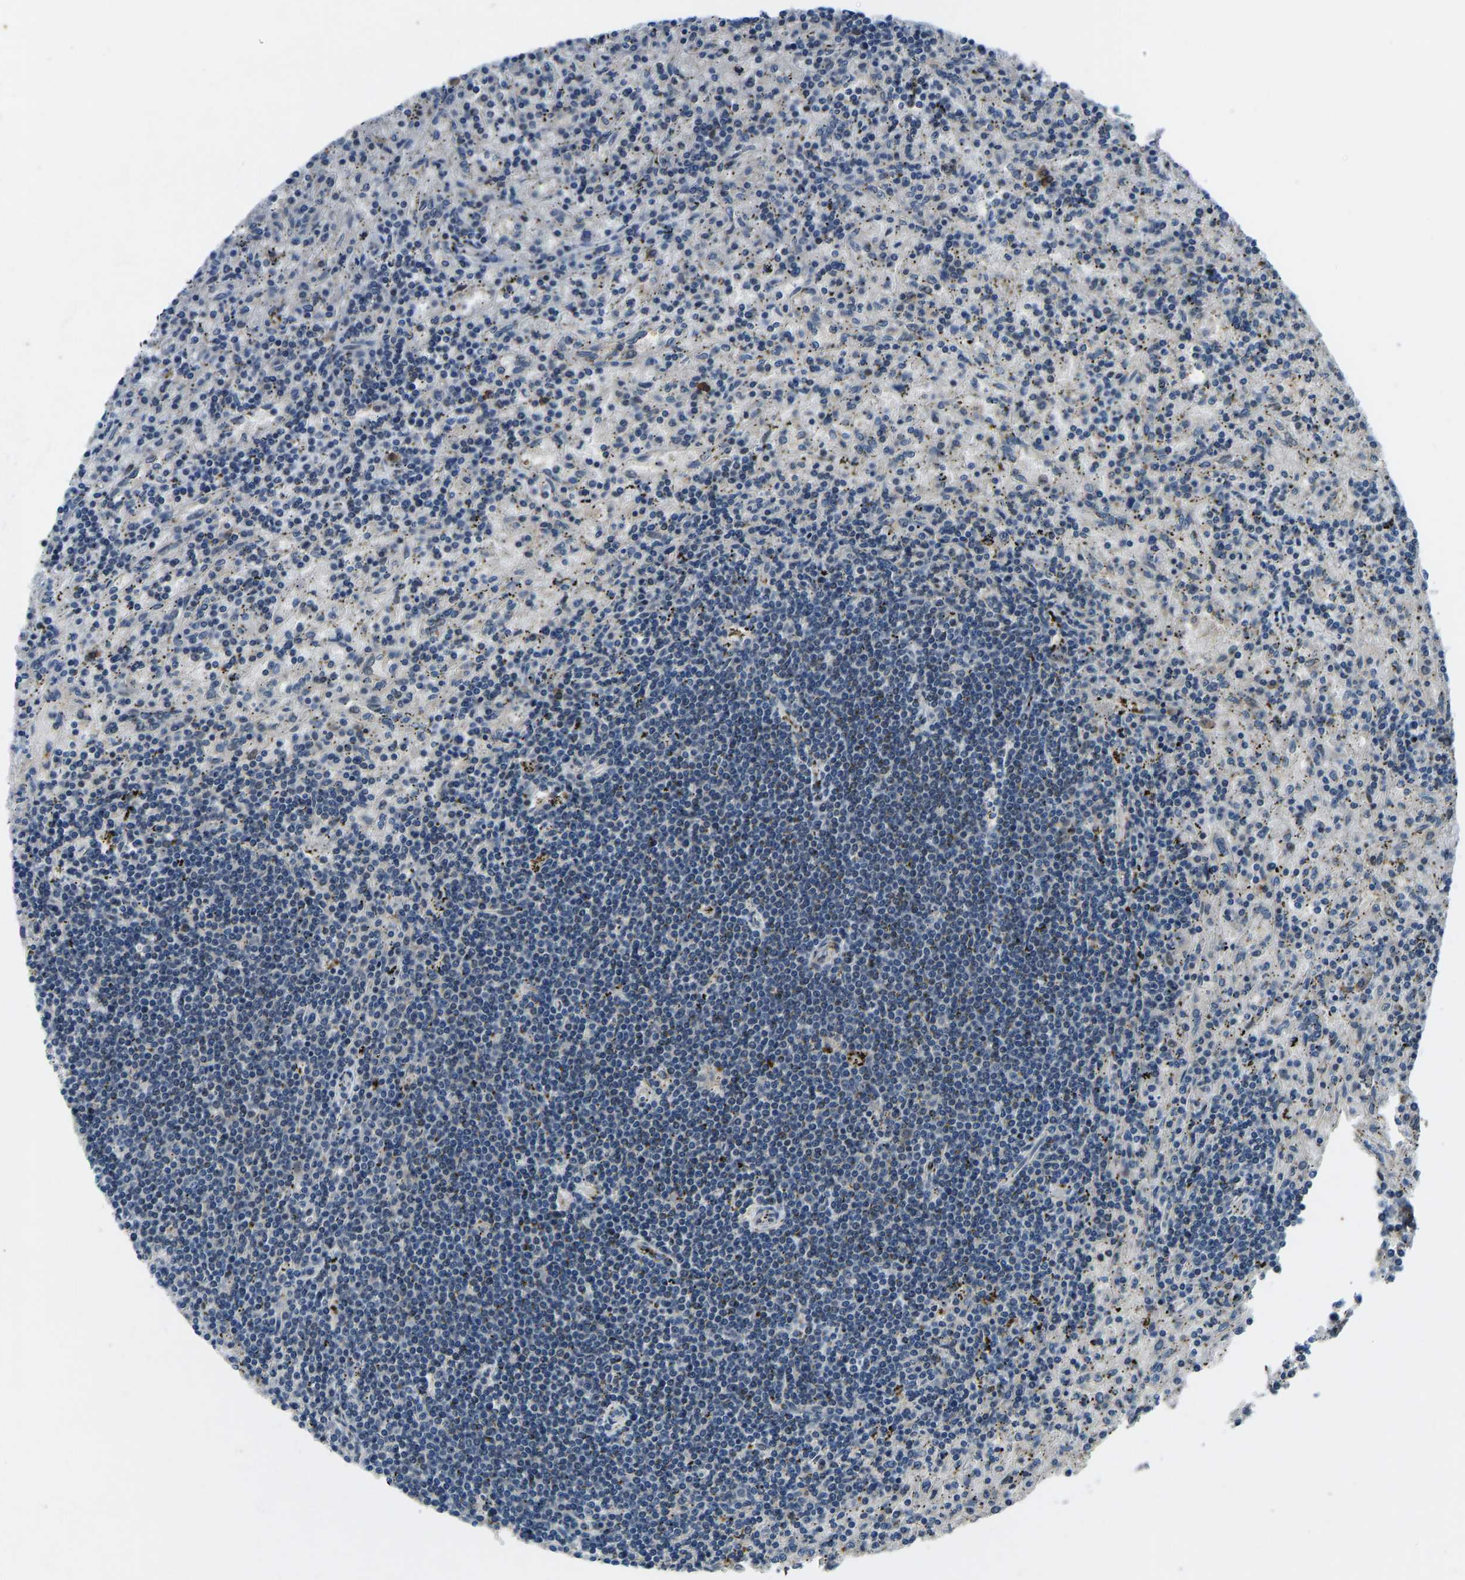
{"staining": {"intensity": "negative", "quantity": "none", "location": "none"}, "tissue": "lymphoma", "cell_type": "Tumor cells", "image_type": "cancer", "snomed": [{"axis": "morphology", "description": "Malignant lymphoma, non-Hodgkin's type, Low grade"}, {"axis": "topography", "description": "Spleen"}], "caption": "There is no significant staining in tumor cells of lymphoma.", "gene": "RLIM", "patient": {"sex": "male", "age": 76}}